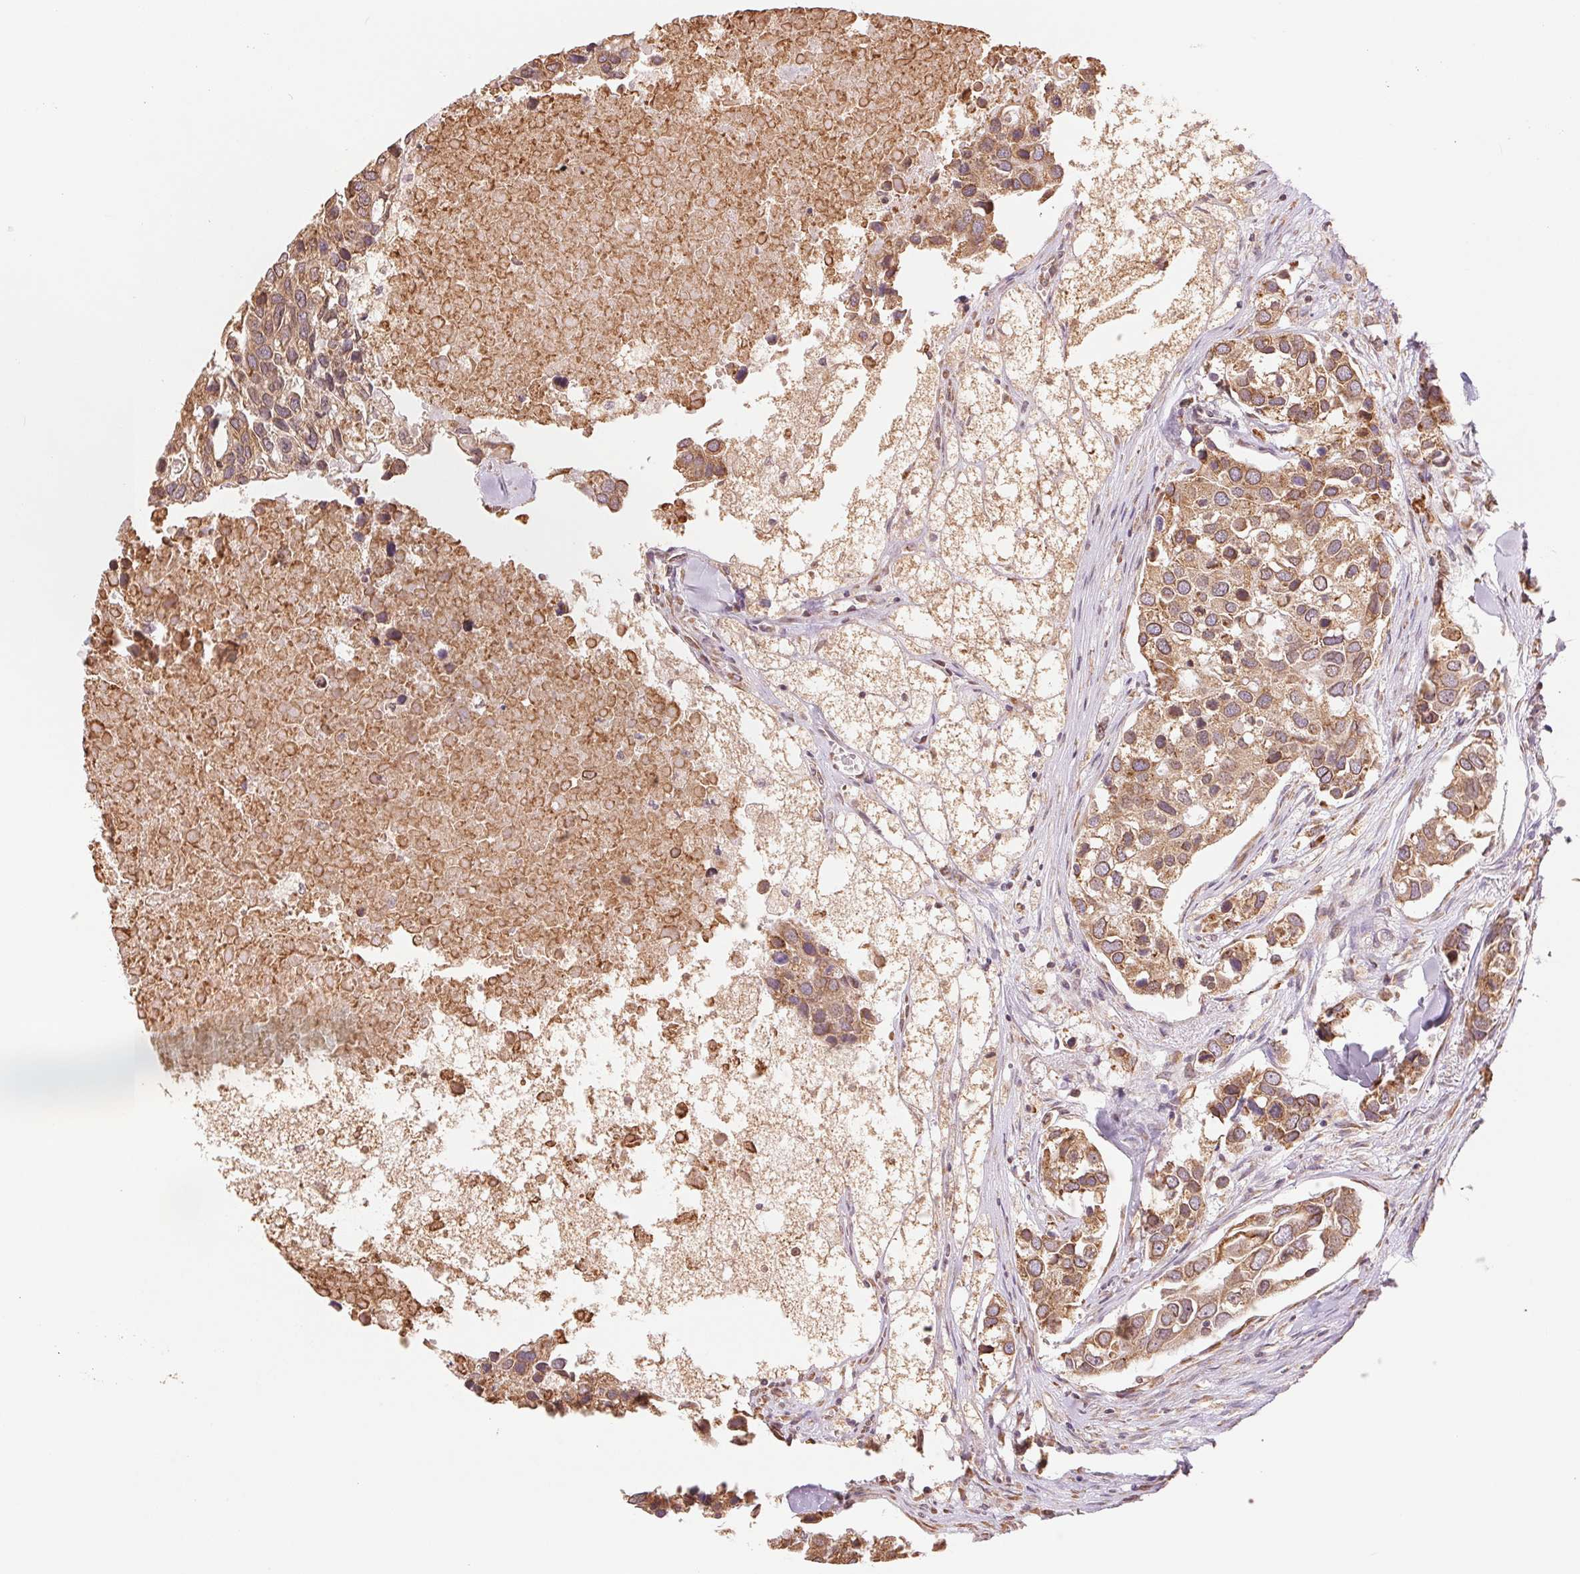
{"staining": {"intensity": "moderate", "quantity": ">75%", "location": "cytoplasmic/membranous"}, "tissue": "breast cancer", "cell_type": "Tumor cells", "image_type": "cancer", "snomed": [{"axis": "morphology", "description": "Duct carcinoma"}, {"axis": "topography", "description": "Breast"}], "caption": "A brown stain shows moderate cytoplasmic/membranous positivity of a protein in human infiltrating ductal carcinoma (breast) tumor cells.", "gene": "RPN1", "patient": {"sex": "female", "age": 83}}